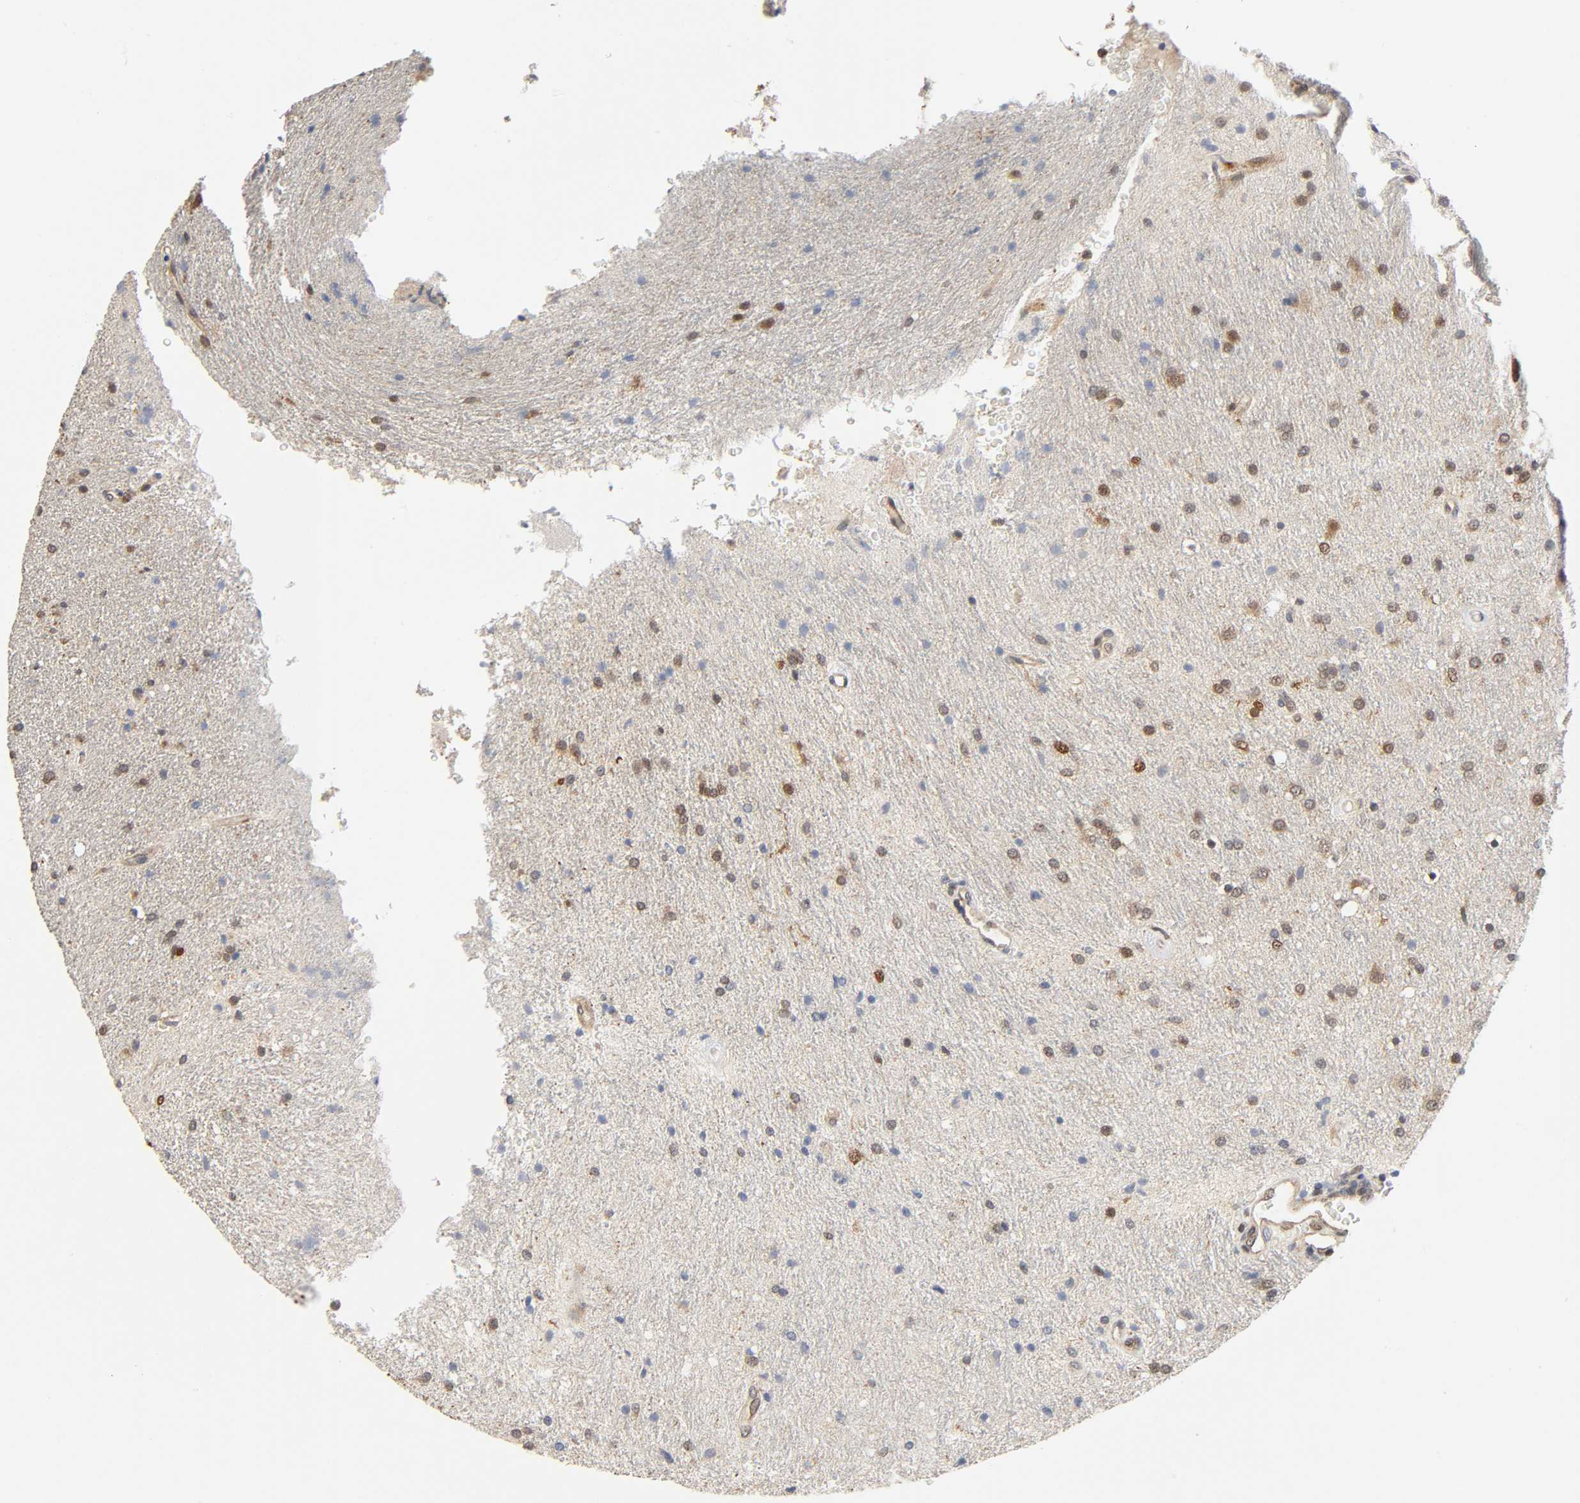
{"staining": {"intensity": "moderate", "quantity": "25%-75%", "location": "cytoplasmic/membranous,nuclear"}, "tissue": "glioma", "cell_type": "Tumor cells", "image_type": "cancer", "snomed": [{"axis": "morphology", "description": "Normal tissue, NOS"}, {"axis": "morphology", "description": "Glioma, malignant, High grade"}, {"axis": "topography", "description": "Cerebral cortex"}], "caption": "Glioma stained with a brown dye shows moderate cytoplasmic/membranous and nuclear positive positivity in about 25%-75% of tumor cells.", "gene": "CASP9", "patient": {"sex": "male", "age": 56}}